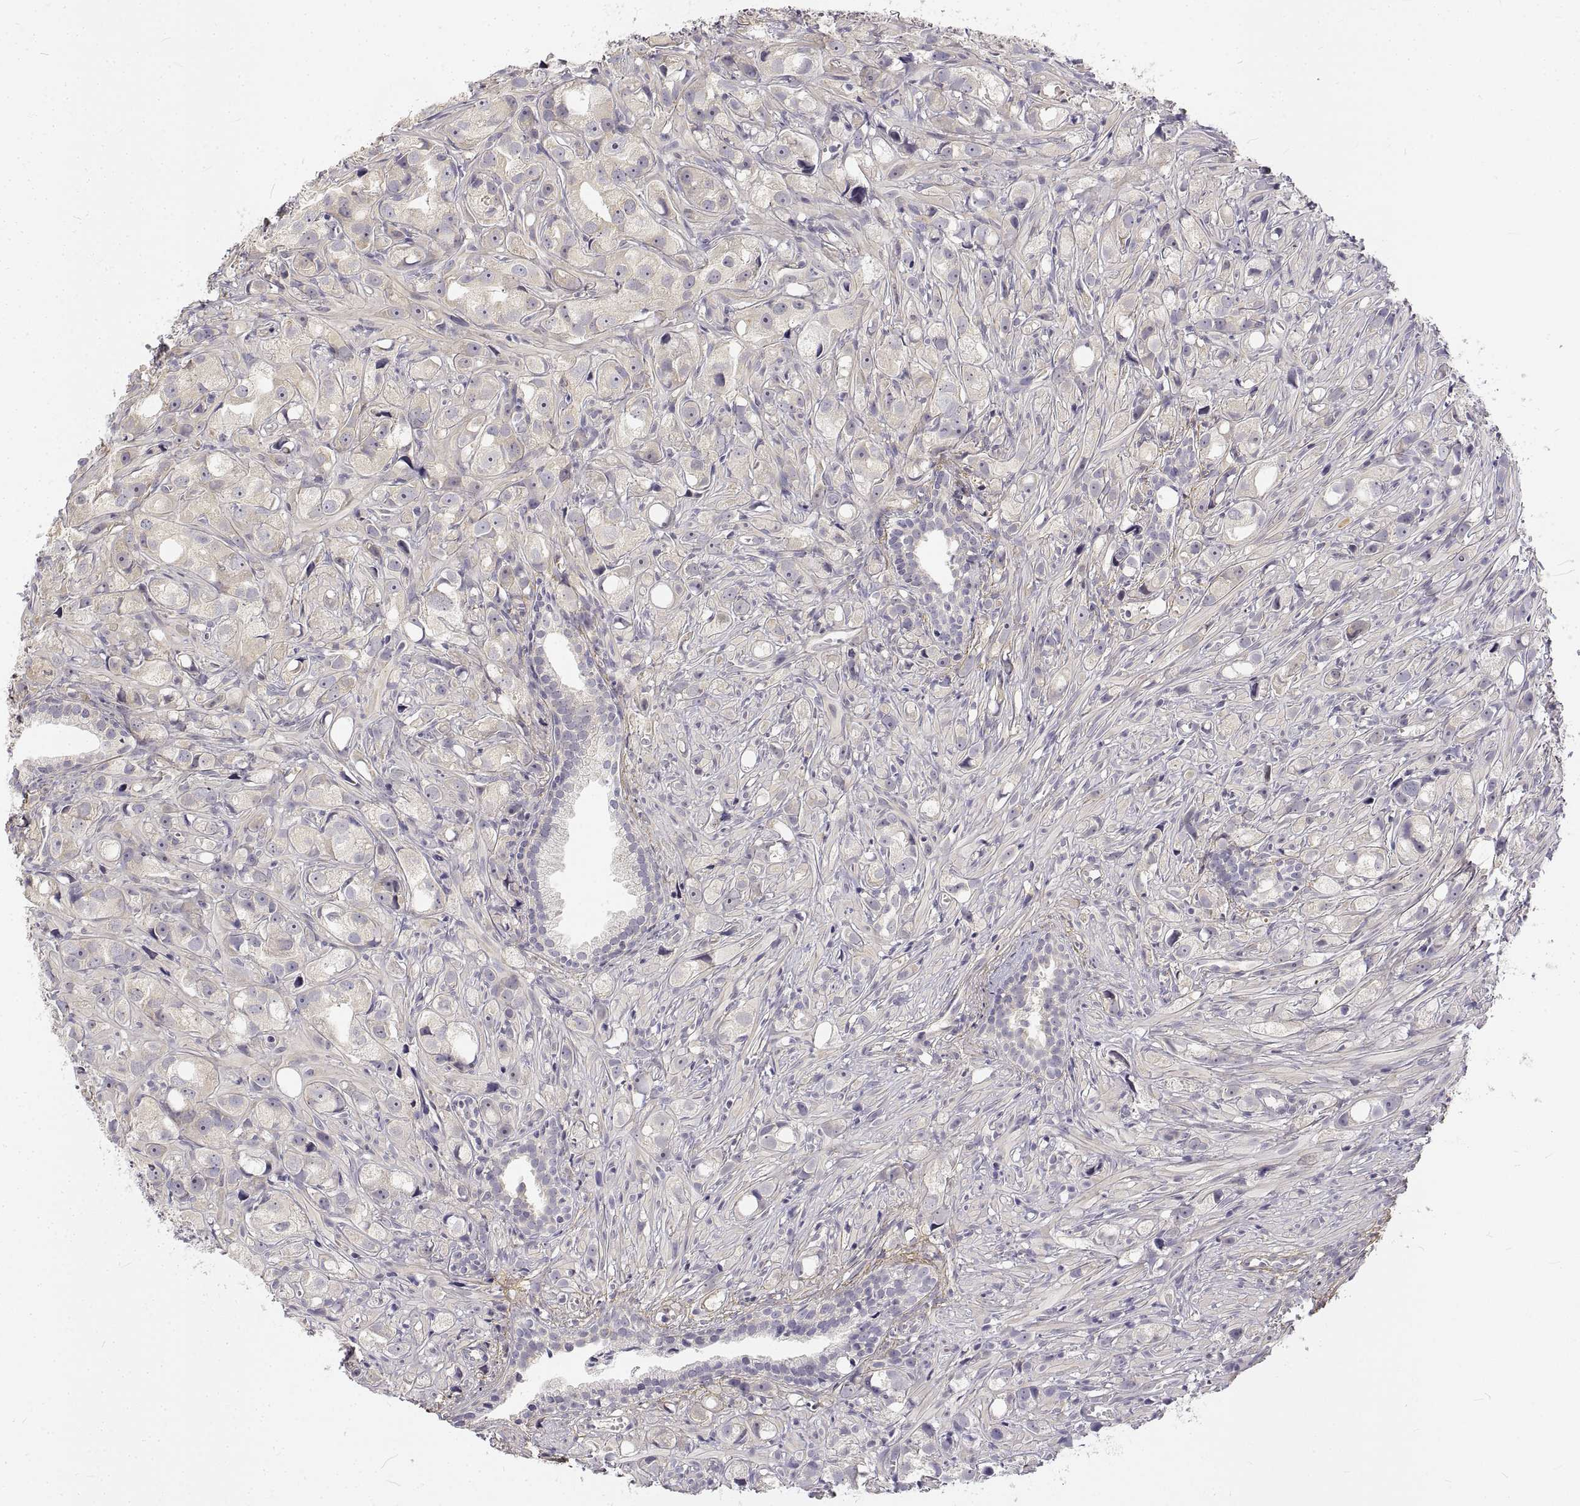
{"staining": {"intensity": "negative", "quantity": "none", "location": "none"}, "tissue": "prostate cancer", "cell_type": "Tumor cells", "image_type": "cancer", "snomed": [{"axis": "morphology", "description": "Adenocarcinoma, High grade"}, {"axis": "topography", "description": "Prostate"}], "caption": "Immunohistochemical staining of human adenocarcinoma (high-grade) (prostate) shows no significant positivity in tumor cells.", "gene": "ANO2", "patient": {"sex": "male", "age": 75}}